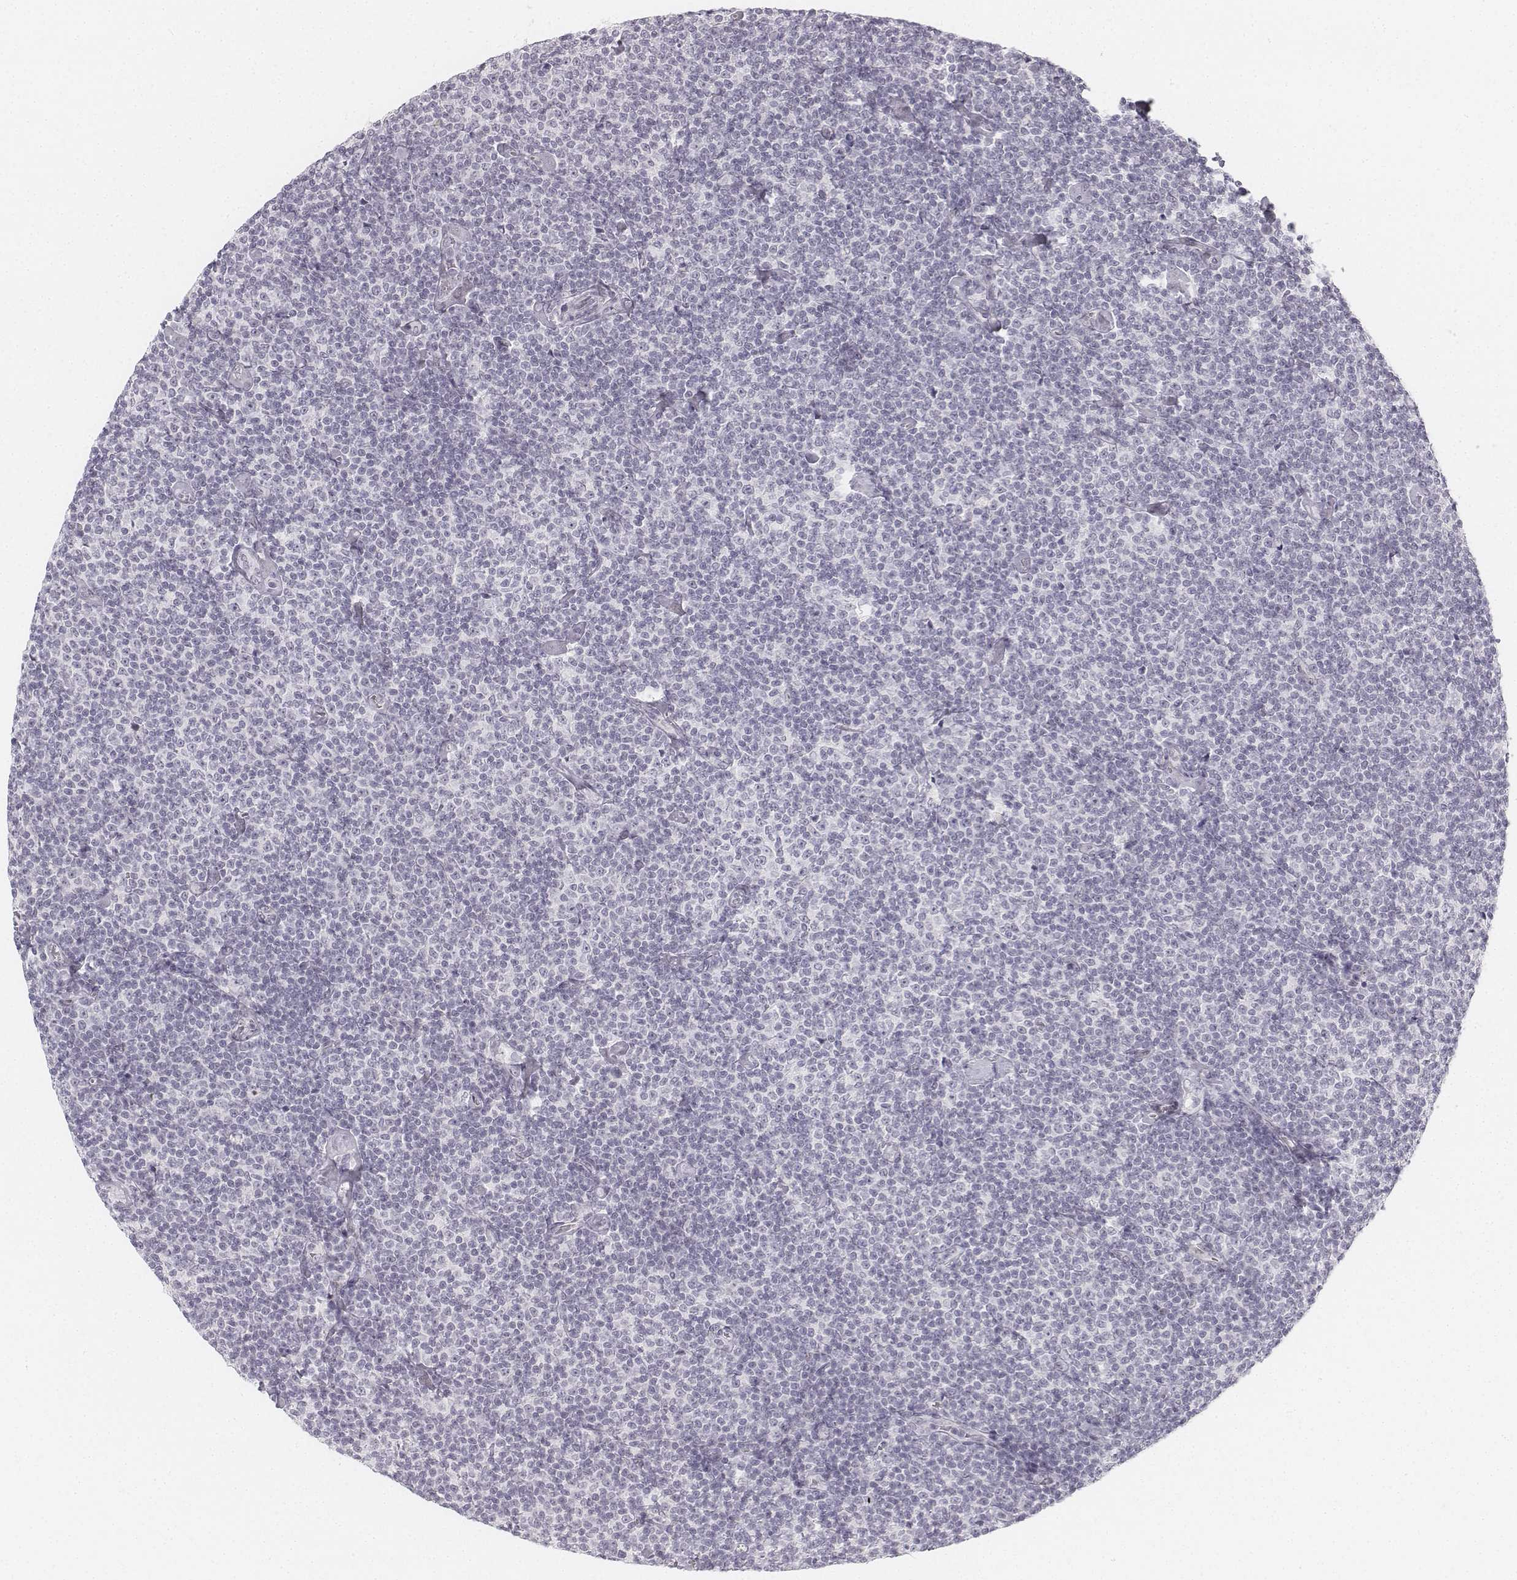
{"staining": {"intensity": "negative", "quantity": "none", "location": "none"}, "tissue": "lymphoma", "cell_type": "Tumor cells", "image_type": "cancer", "snomed": [{"axis": "morphology", "description": "Malignant lymphoma, non-Hodgkin's type, Low grade"}, {"axis": "topography", "description": "Lymph node"}], "caption": "Immunohistochemistry (IHC) of malignant lymphoma, non-Hodgkin's type (low-grade) exhibits no expression in tumor cells.", "gene": "KRTAP2-1", "patient": {"sex": "male", "age": 81}}